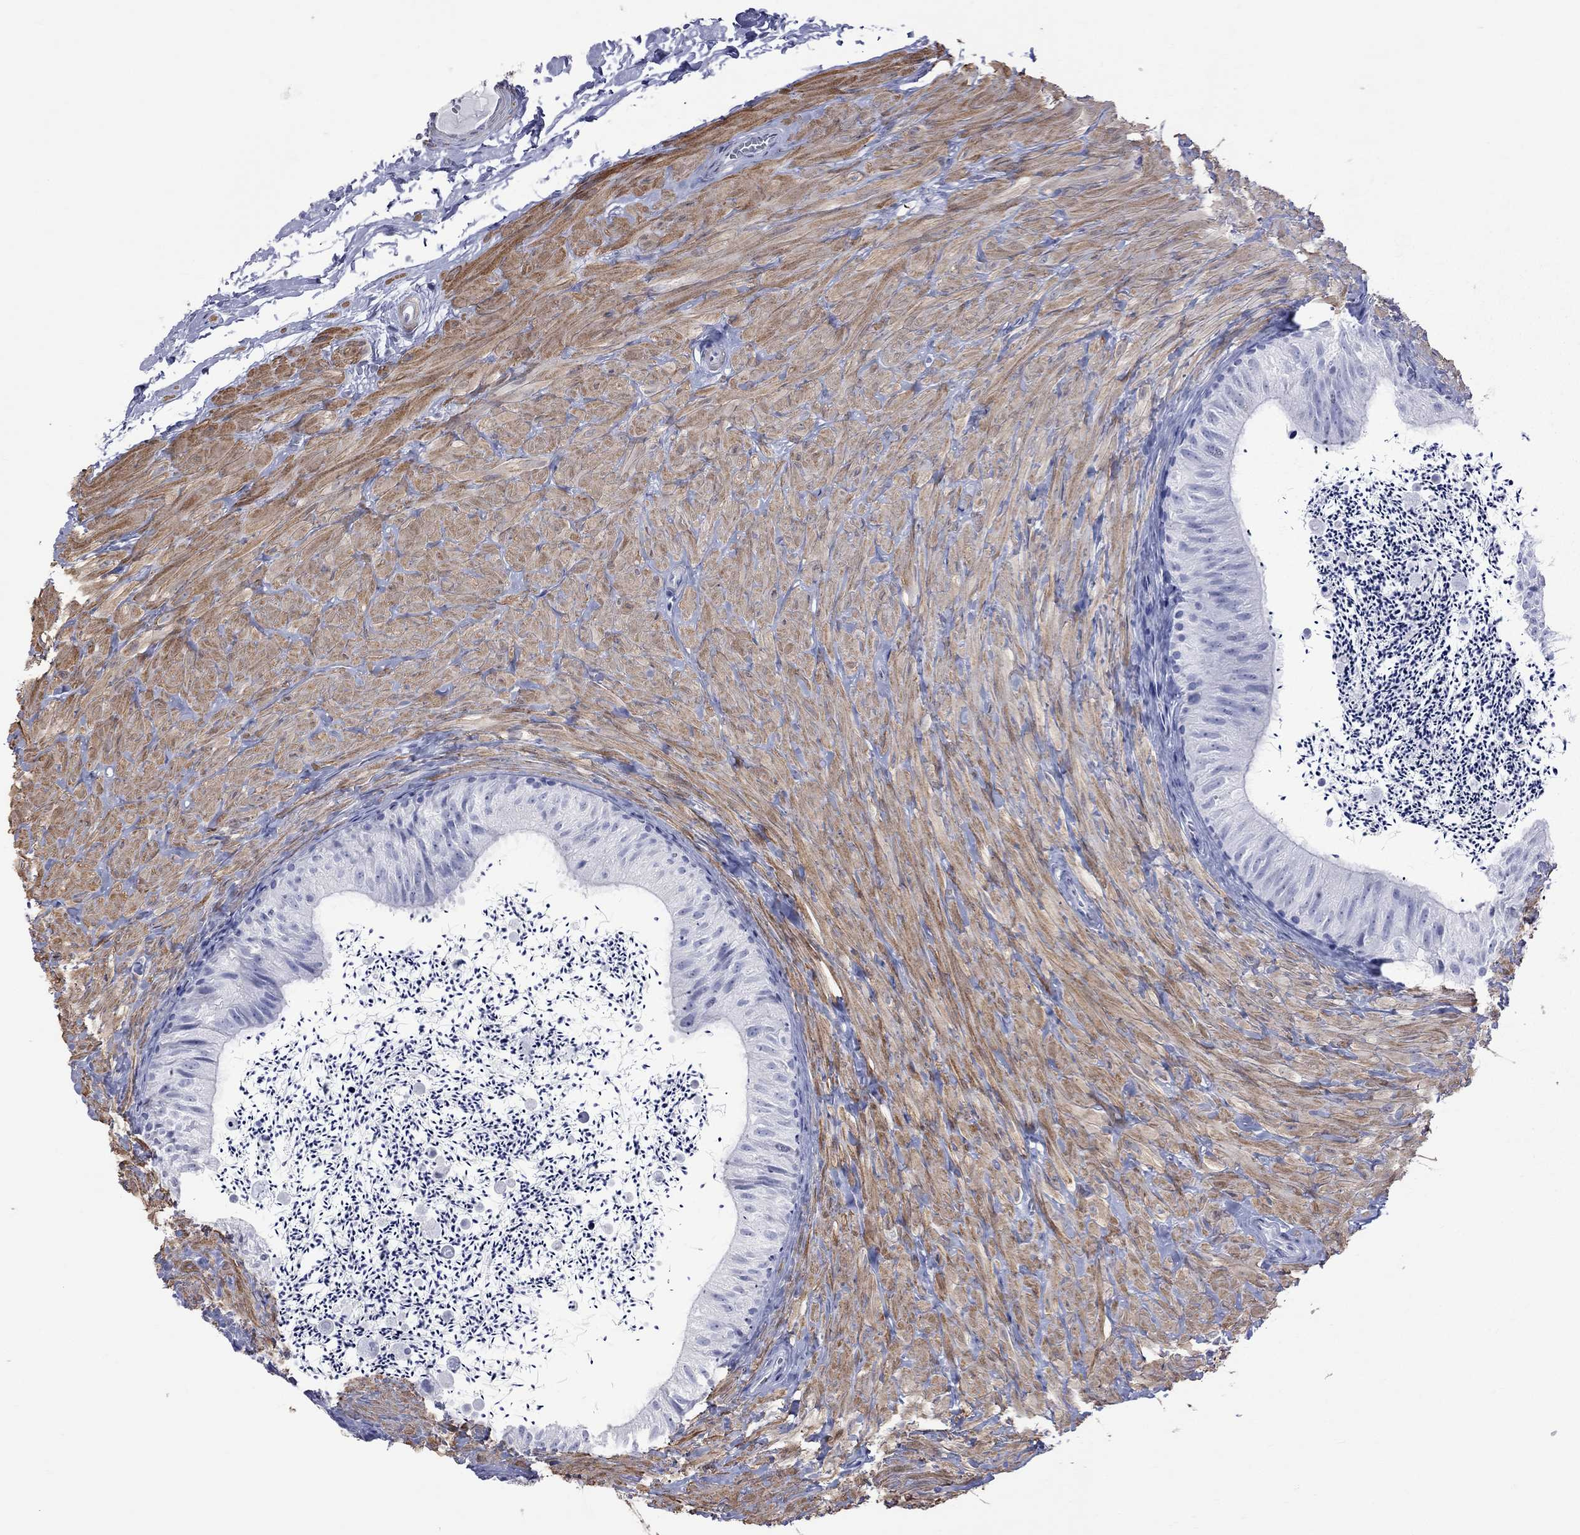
{"staining": {"intensity": "negative", "quantity": "none", "location": "none"}, "tissue": "epididymis", "cell_type": "Glandular cells", "image_type": "normal", "snomed": [{"axis": "morphology", "description": "Normal tissue, NOS"}, {"axis": "topography", "description": "Epididymis"}], "caption": "IHC of benign epididymis displays no positivity in glandular cells. (Stains: DAB IHC with hematoxylin counter stain, Microscopy: brightfield microscopy at high magnification).", "gene": "BPIFB1", "patient": {"sex": "male", "age": 32}}